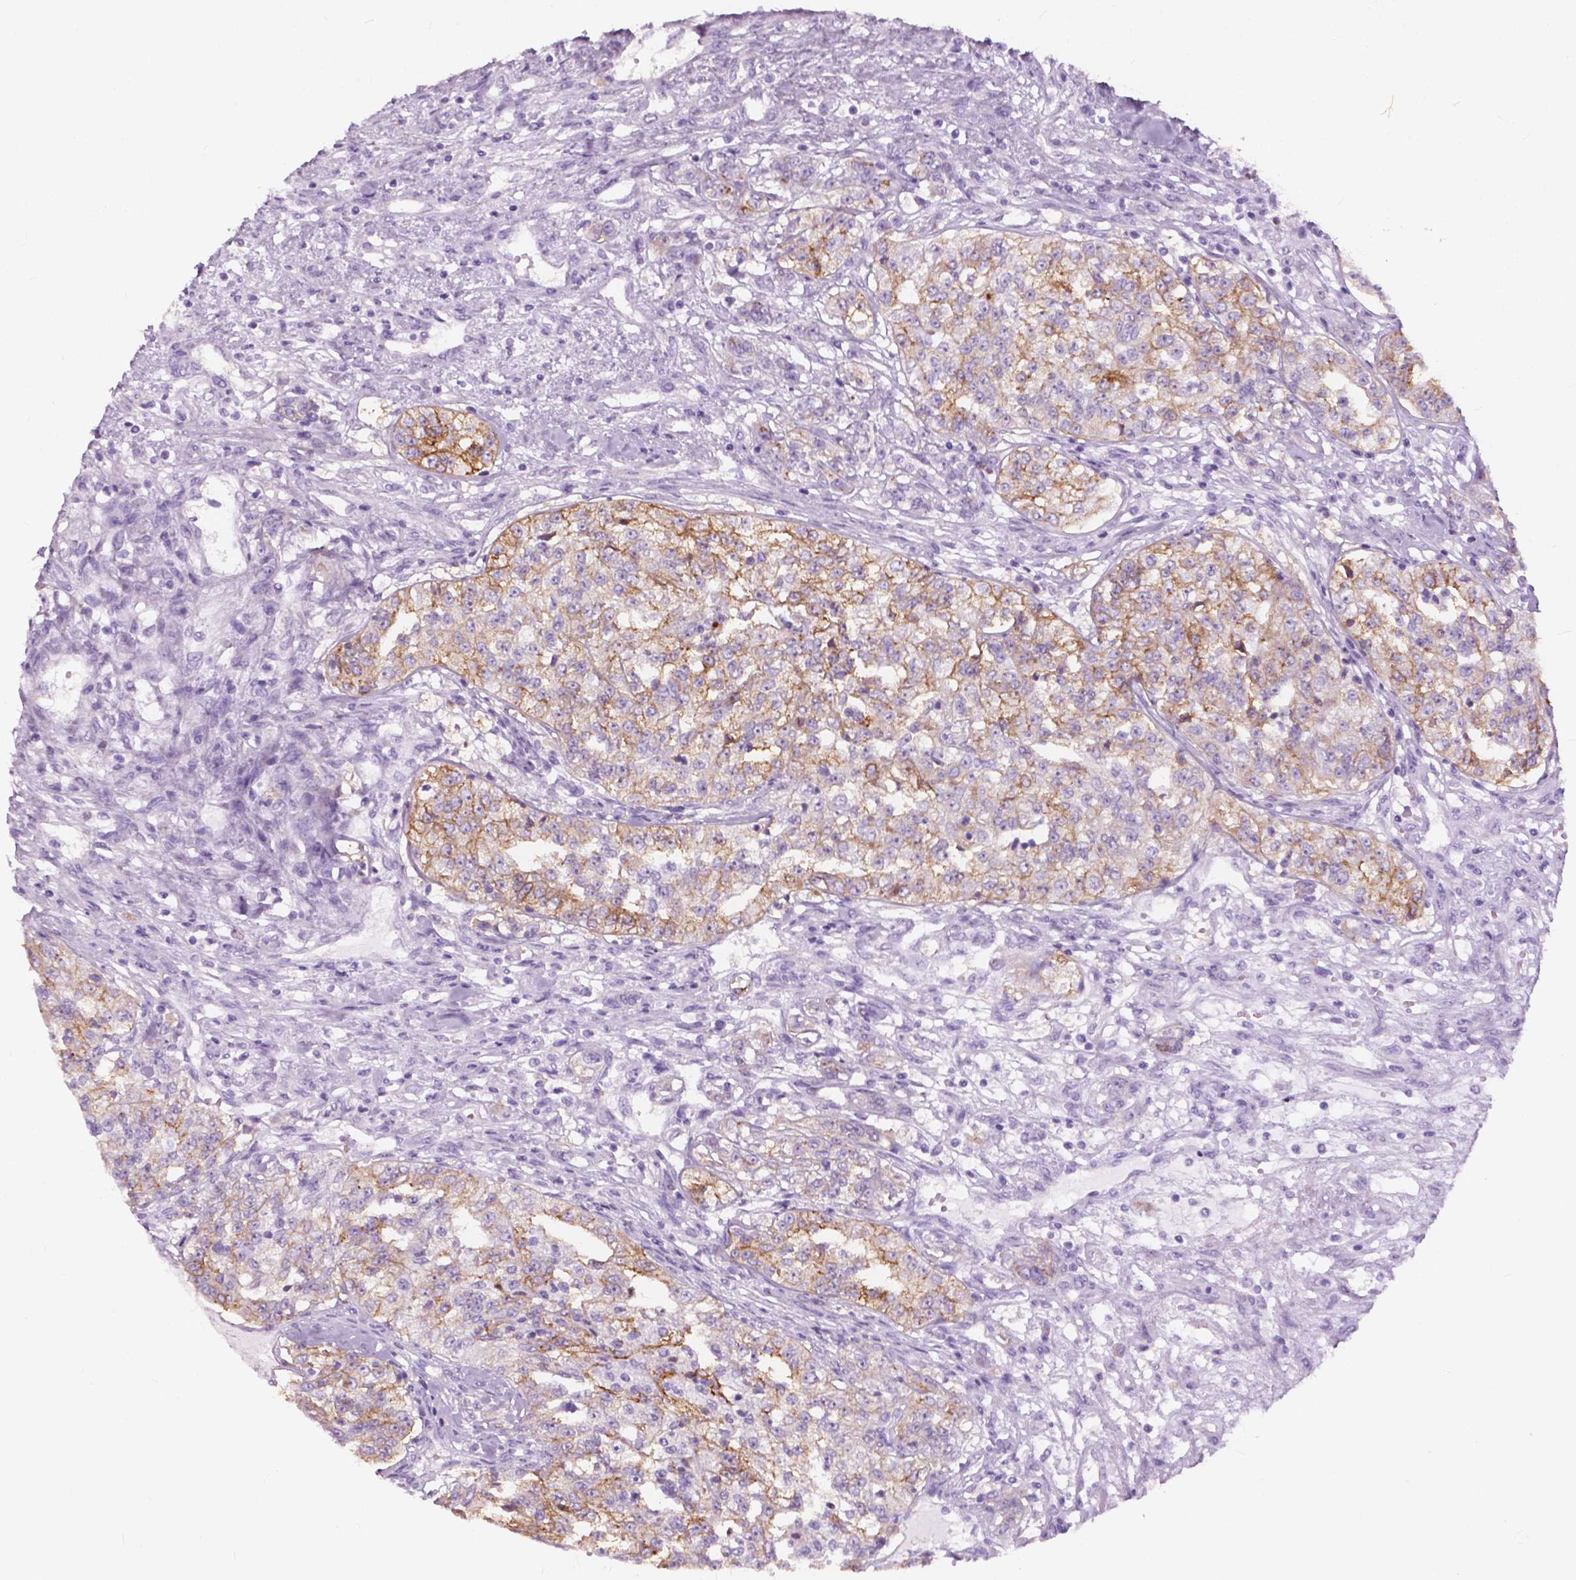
{"staining": {"intensity": "moderate", "quantity": "<25%", "location": "cytoplasmic/membranous"}, "tissue": "renal cancer", "cell_type": "Tumor cells", "image_type": "cancer", "snomed": [{"axis": "morphology", "description": "Adenocarcinoma, NOS"}, {"axis": "topography", "description": "Kidney"}], "caption": "A low amount of moderate cytoplasmic/membranous expression is identified in about <25% of tumor cells in adenocarcinoma (renal) tissue. (Brightfield microscopy of DAB IHC at high magnification).", "gene": "FXYD2", "patient": {"sex": "female", "age": 63}}